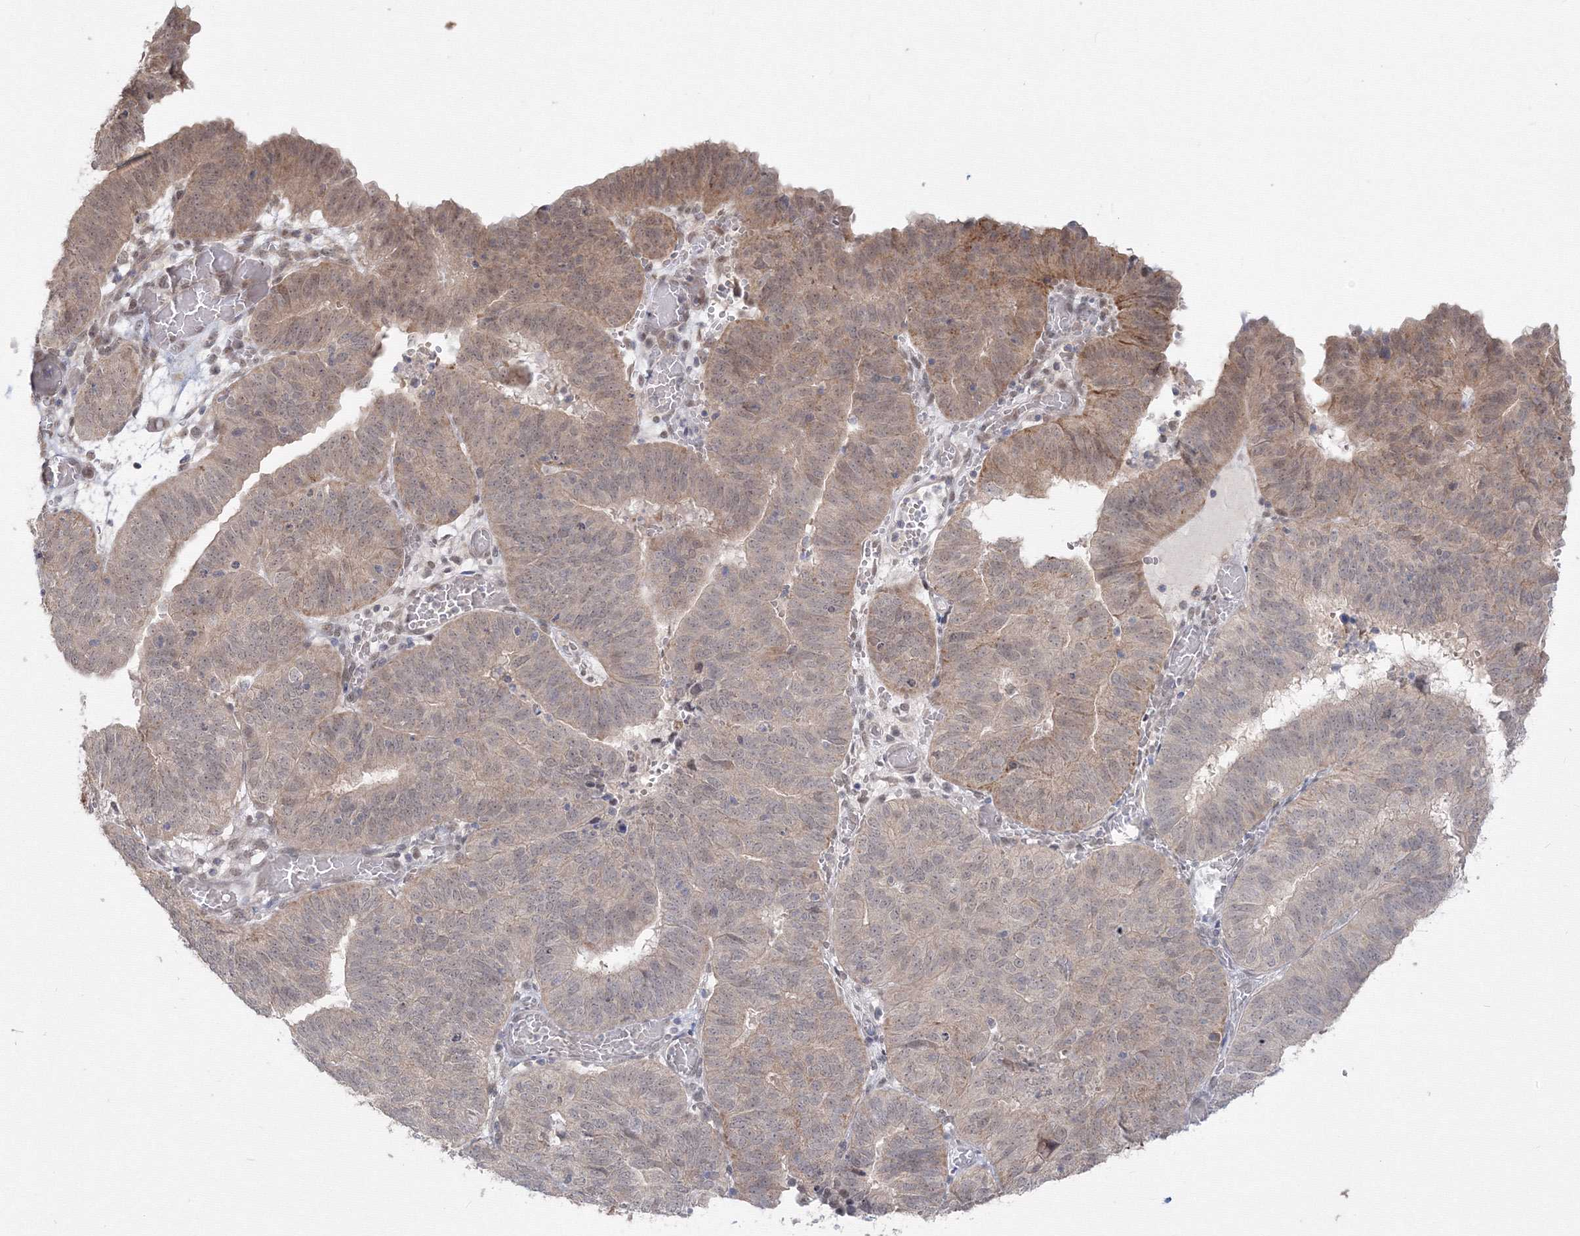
{"staining": {"intensity": "weak", "quantity": "25%-75%", "location": "cytoplasmic/membranous"}, "tissue": "endometrial cancer", "cell_type": "Tumor cells", "image_type": "cancer", "snomed": [{"axis": "morphology", "description": "Adenocarcinoma, NOS"}, {"axis": "topography", "description": "Uterus"}], "caption": "About 25%-75% of tumor cells in adenocarcinoma (endometrial) reveal weak cytoplasmic/membranous protein expression as visualized by brown immunohistochemical staining.", "gene": "COPS4", "patient": {"sex": "female", "age": 77}}